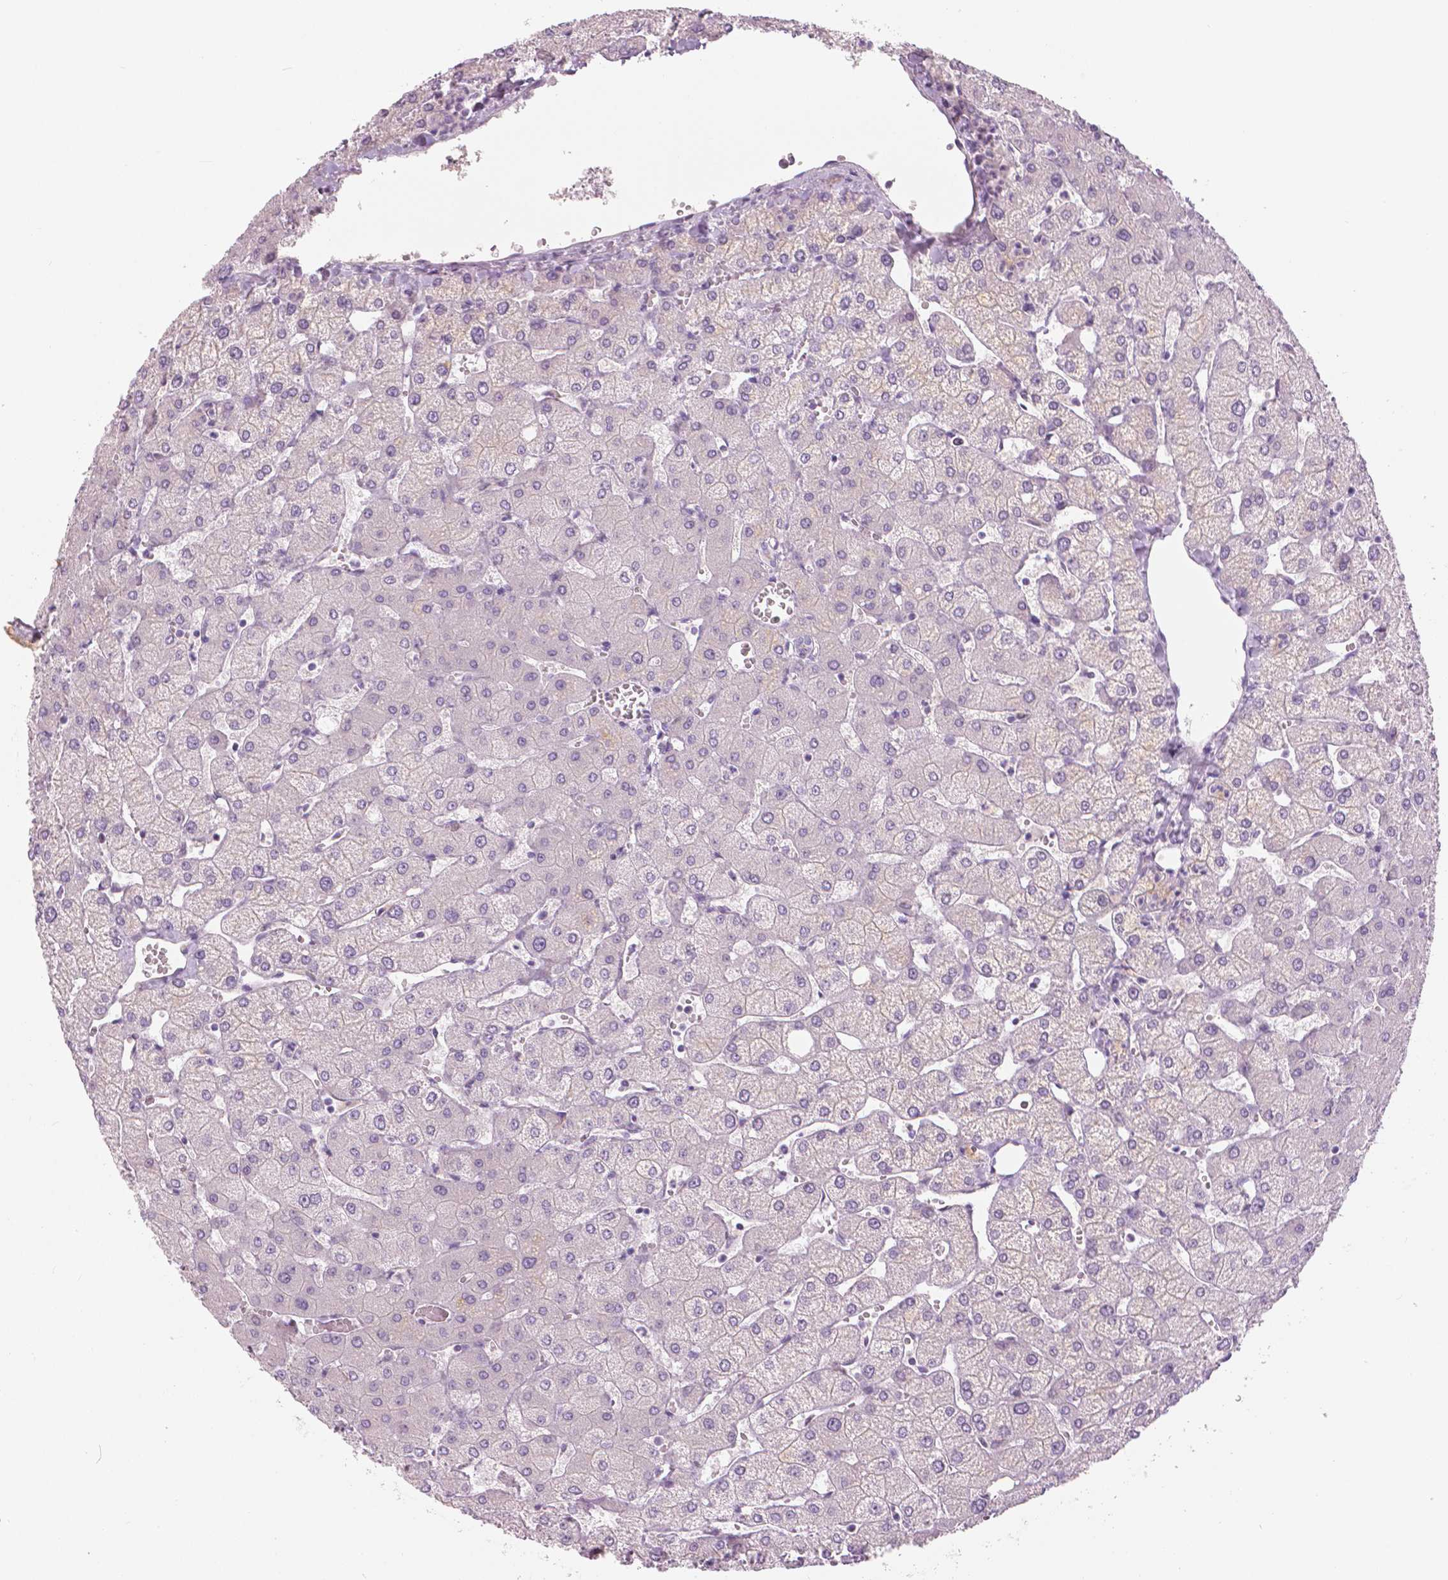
{"staining": {"intensity": "negative", "quantity": "none", "location": "none"}, "tissue": "liver", "cell_type": "Cholangiocytes", "image_type": "normal", "snomed": [{"axis": "morphology", "description": "Normal tissue, NOS"}, {"axis": "topography", "description": "Liver"}], "caption": "The photomicrograph displays no staining of cholangiocytes in unremarkable liver. (DAB (3,3'-diaminobenzidine) IHC with hematoxylin counter stain).", "gene": "SLC24A1", "patient": {"sex": "female", "age": 54}}